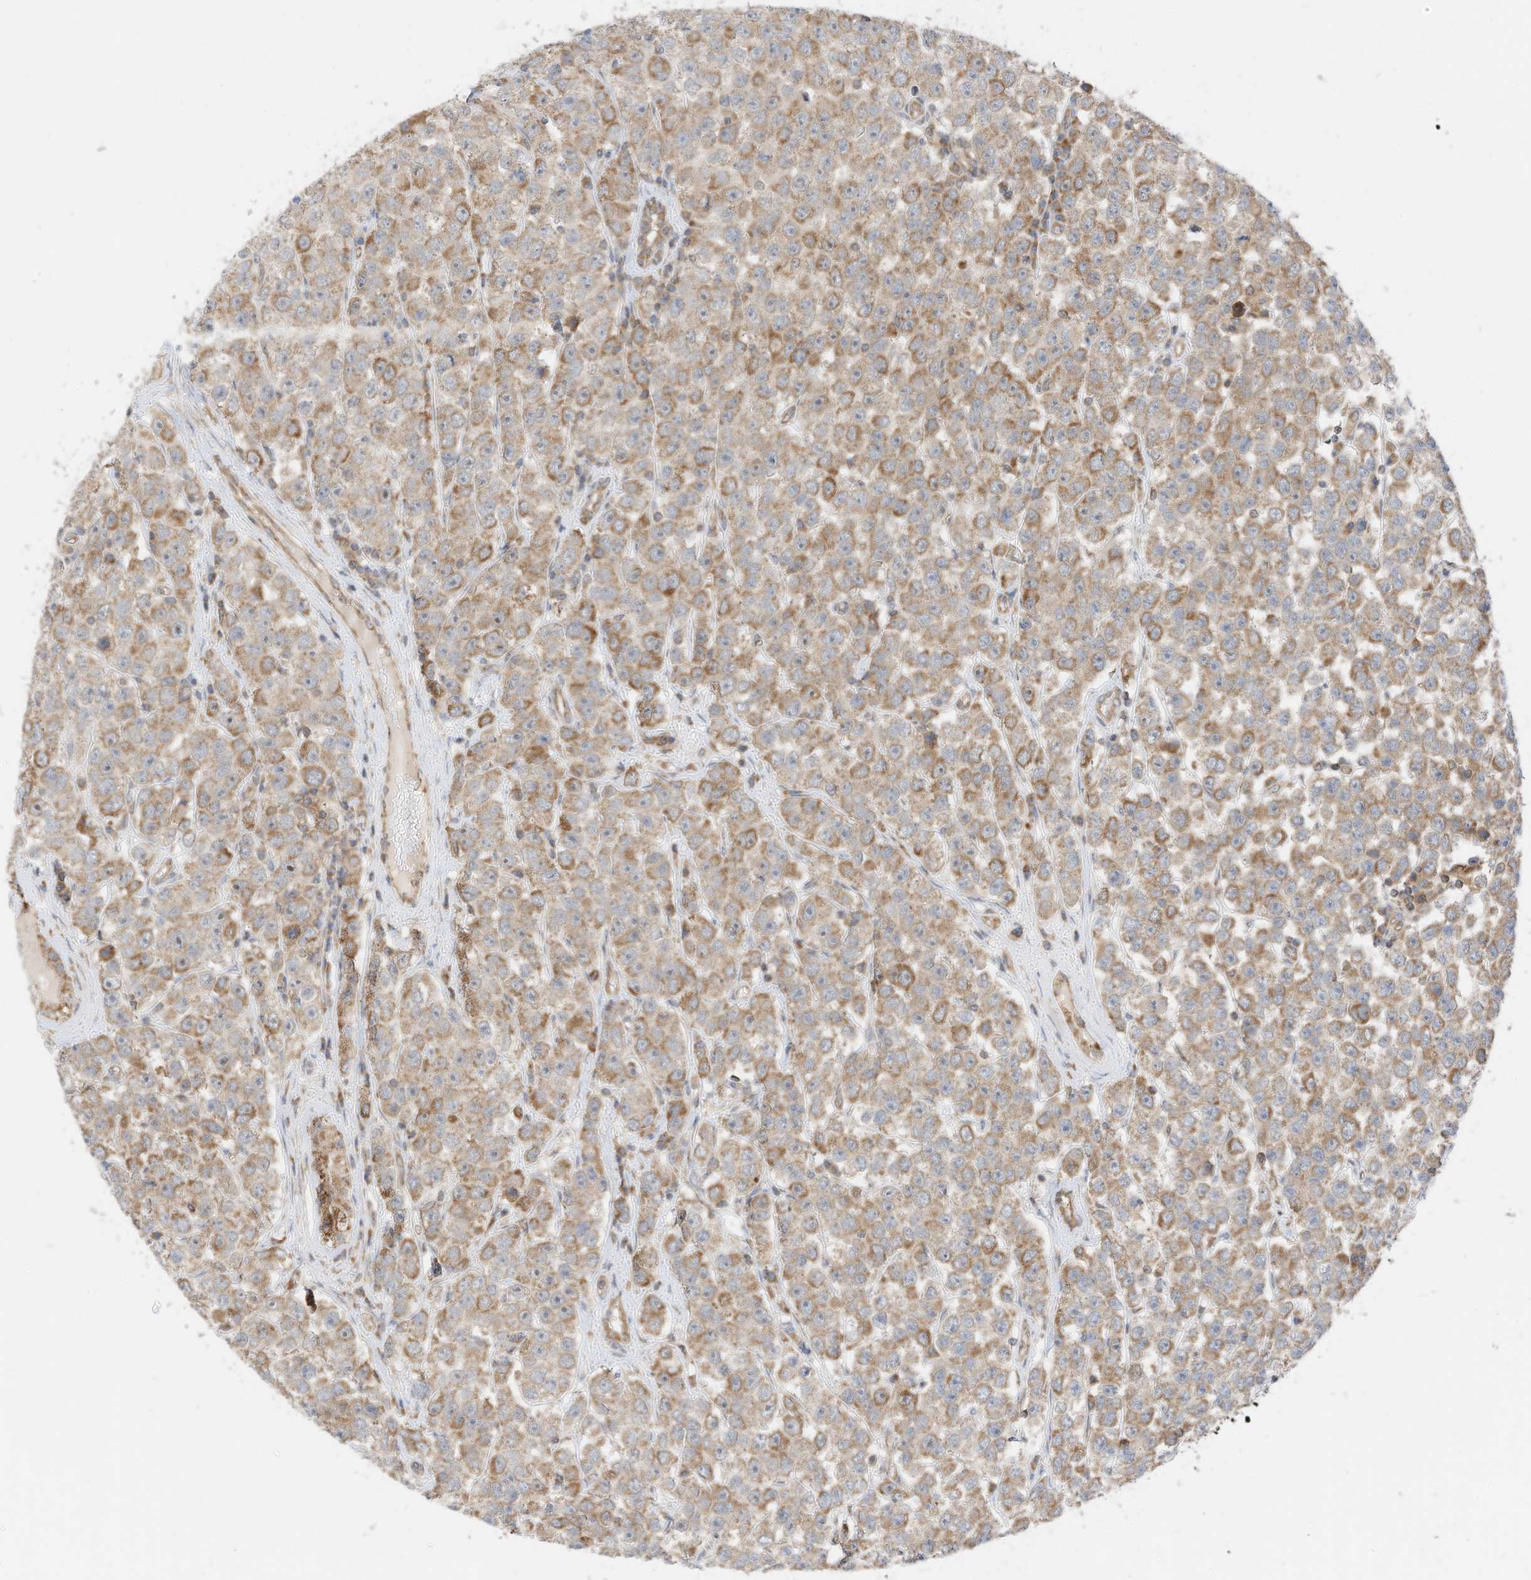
{"staining": {"intensity": "moderate", "quantity": ">75%", "location": "cytoplasmic/membranous"}, "tissue": "testis cancer", "cell_type": "Tumor cells", "image_type": "cancer", "snomed": [{"axis": "morphology", "description": "Seminoma, NOS"}, {"axis": "topography", "description": "Testis"}], "caption": "Immunohistochemistry (IHC) of human testis cancer reveals medium levels of moderate cytoplasmic/membranous staining in about >75% of tumor cells.", "gene": "METTL6", "patient": {"sex": "male", "age": 28}}